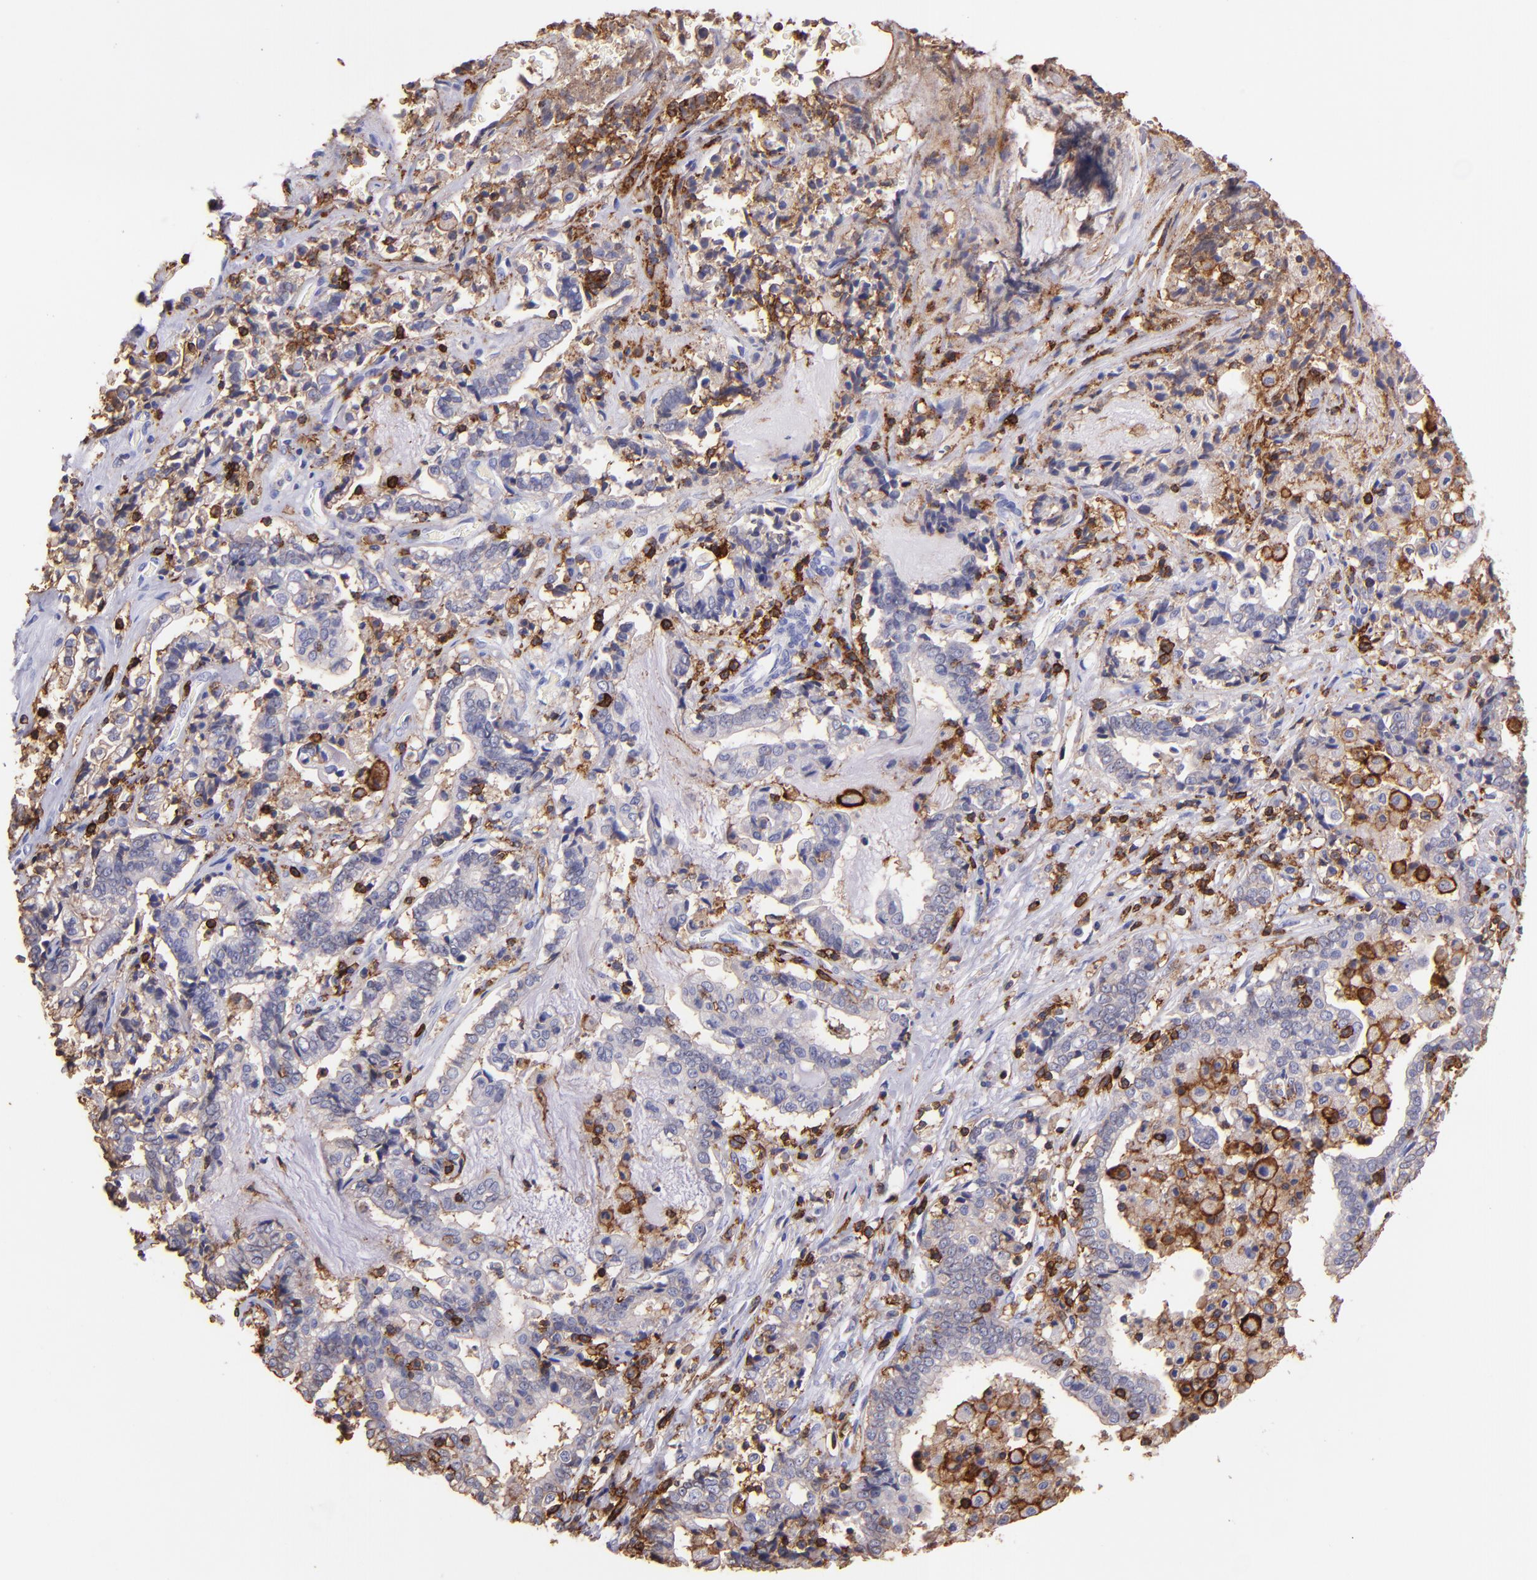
{"staining": {"intensity": "weak", "quantity": "<25%", "location": "cytoplasmic/membranous"}, "tissue": "liver cancer", "cell_type": "Tumor cells", "image_type": "cancer", "snomed": [{"axis": "morphology", "description": "Cholangiocarcinoma"}, {"axis": "topography", "description": "Liver"}], "caption": "Protein analysis of liver cholangiocarcinoma reveals no significant staining in tumor cells. (DAB (3,3'-diaminobenzidine) immunohistochemistry (IHC) with hematoxylin counter stain).", "gene": "SPN", "patient": {"sex": "male", "age": 57}}